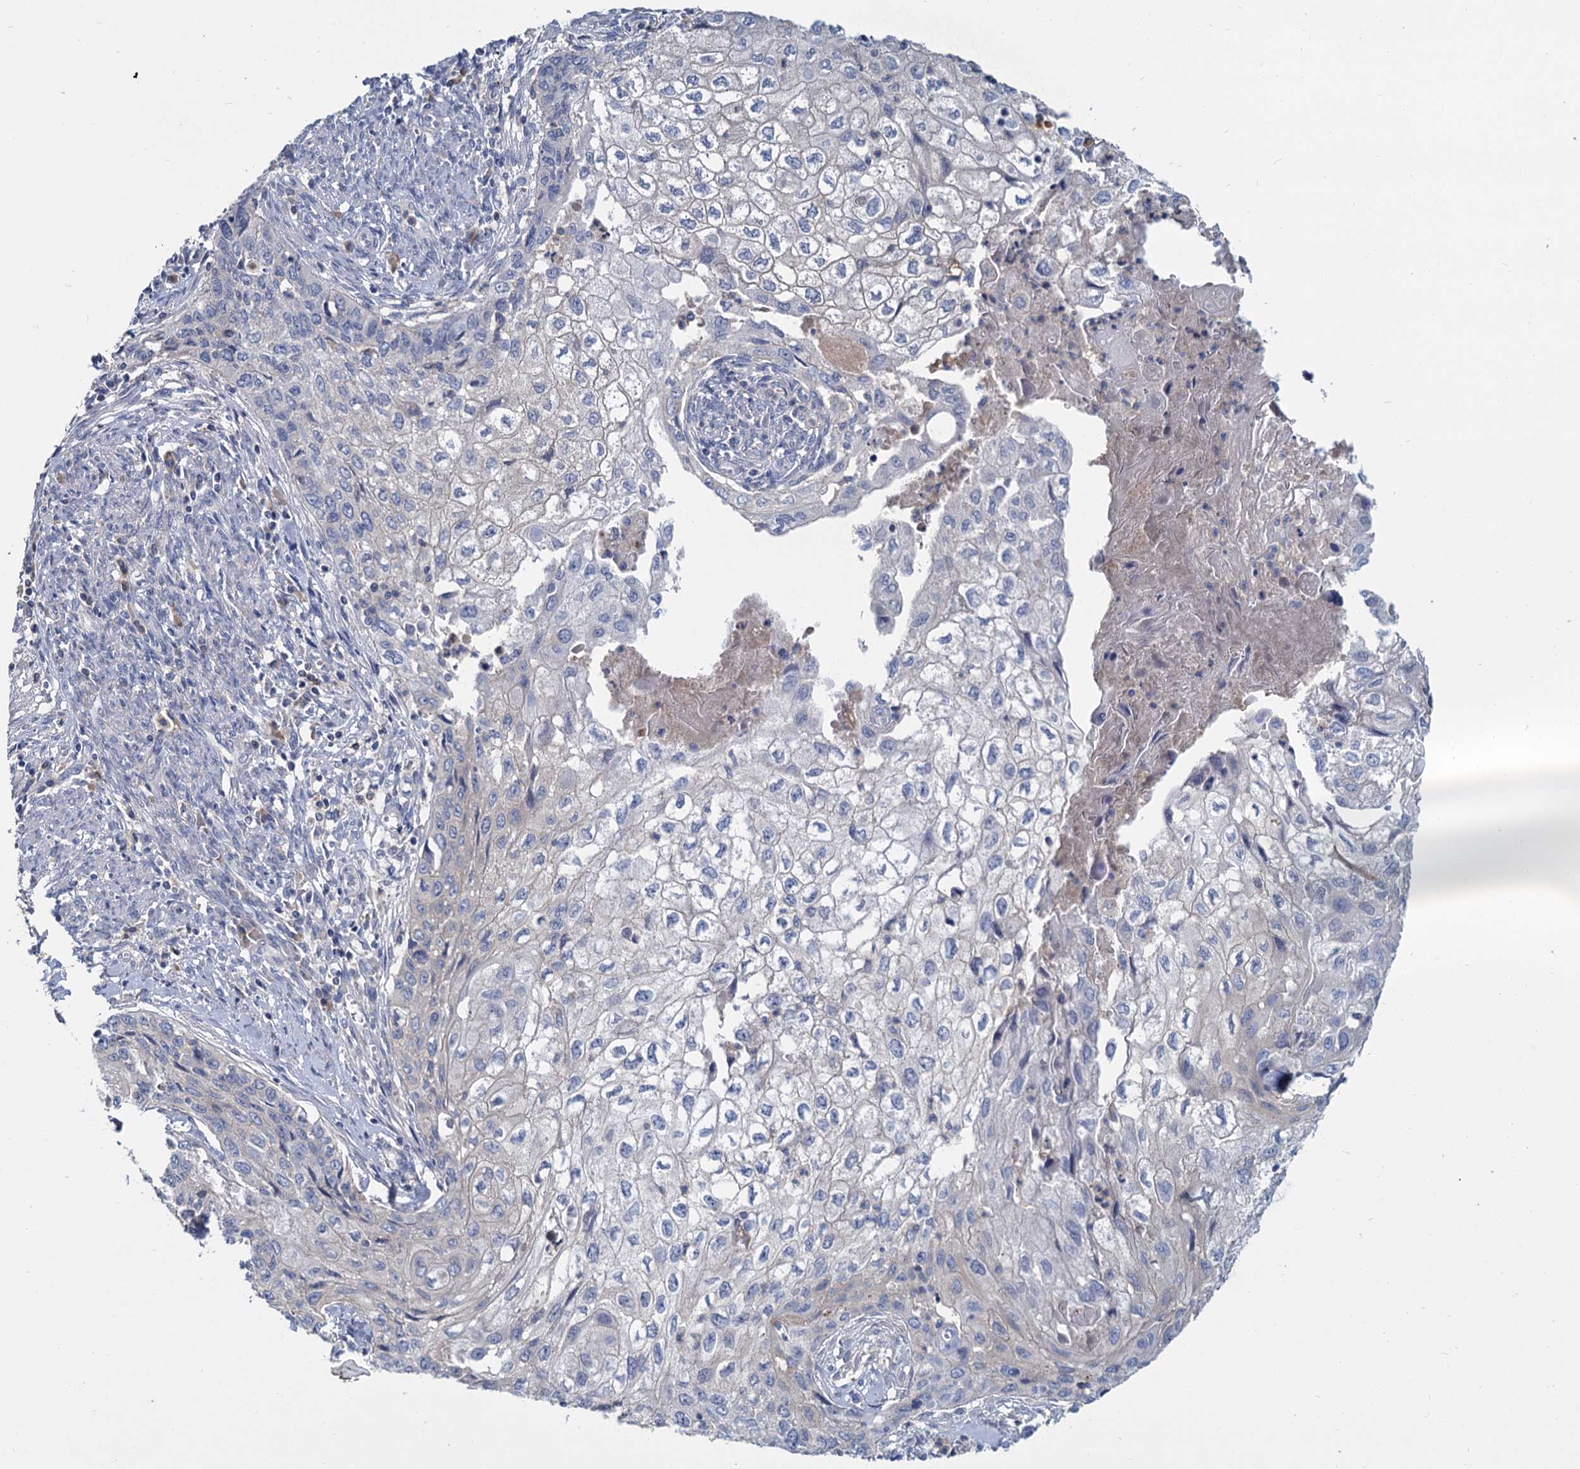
{"staining": {"intensity": "negative", "quantity": "none", "location": "none"}, "tissue": "cervical cancer", "cell_type": "Tumor cells", "image_type": "cancer", "snomed": [{"axis": "morphology", "description": "Squamous cell carcinoma, NOS"}, {"axis": "topography", "description": "Cervix"}], "caption": "Tumor cells are negative for brown protein staining in cervical squamous cell carcinoma.", "gene": "ACSM3", "patient": {"sex": "female", "age": 67}}